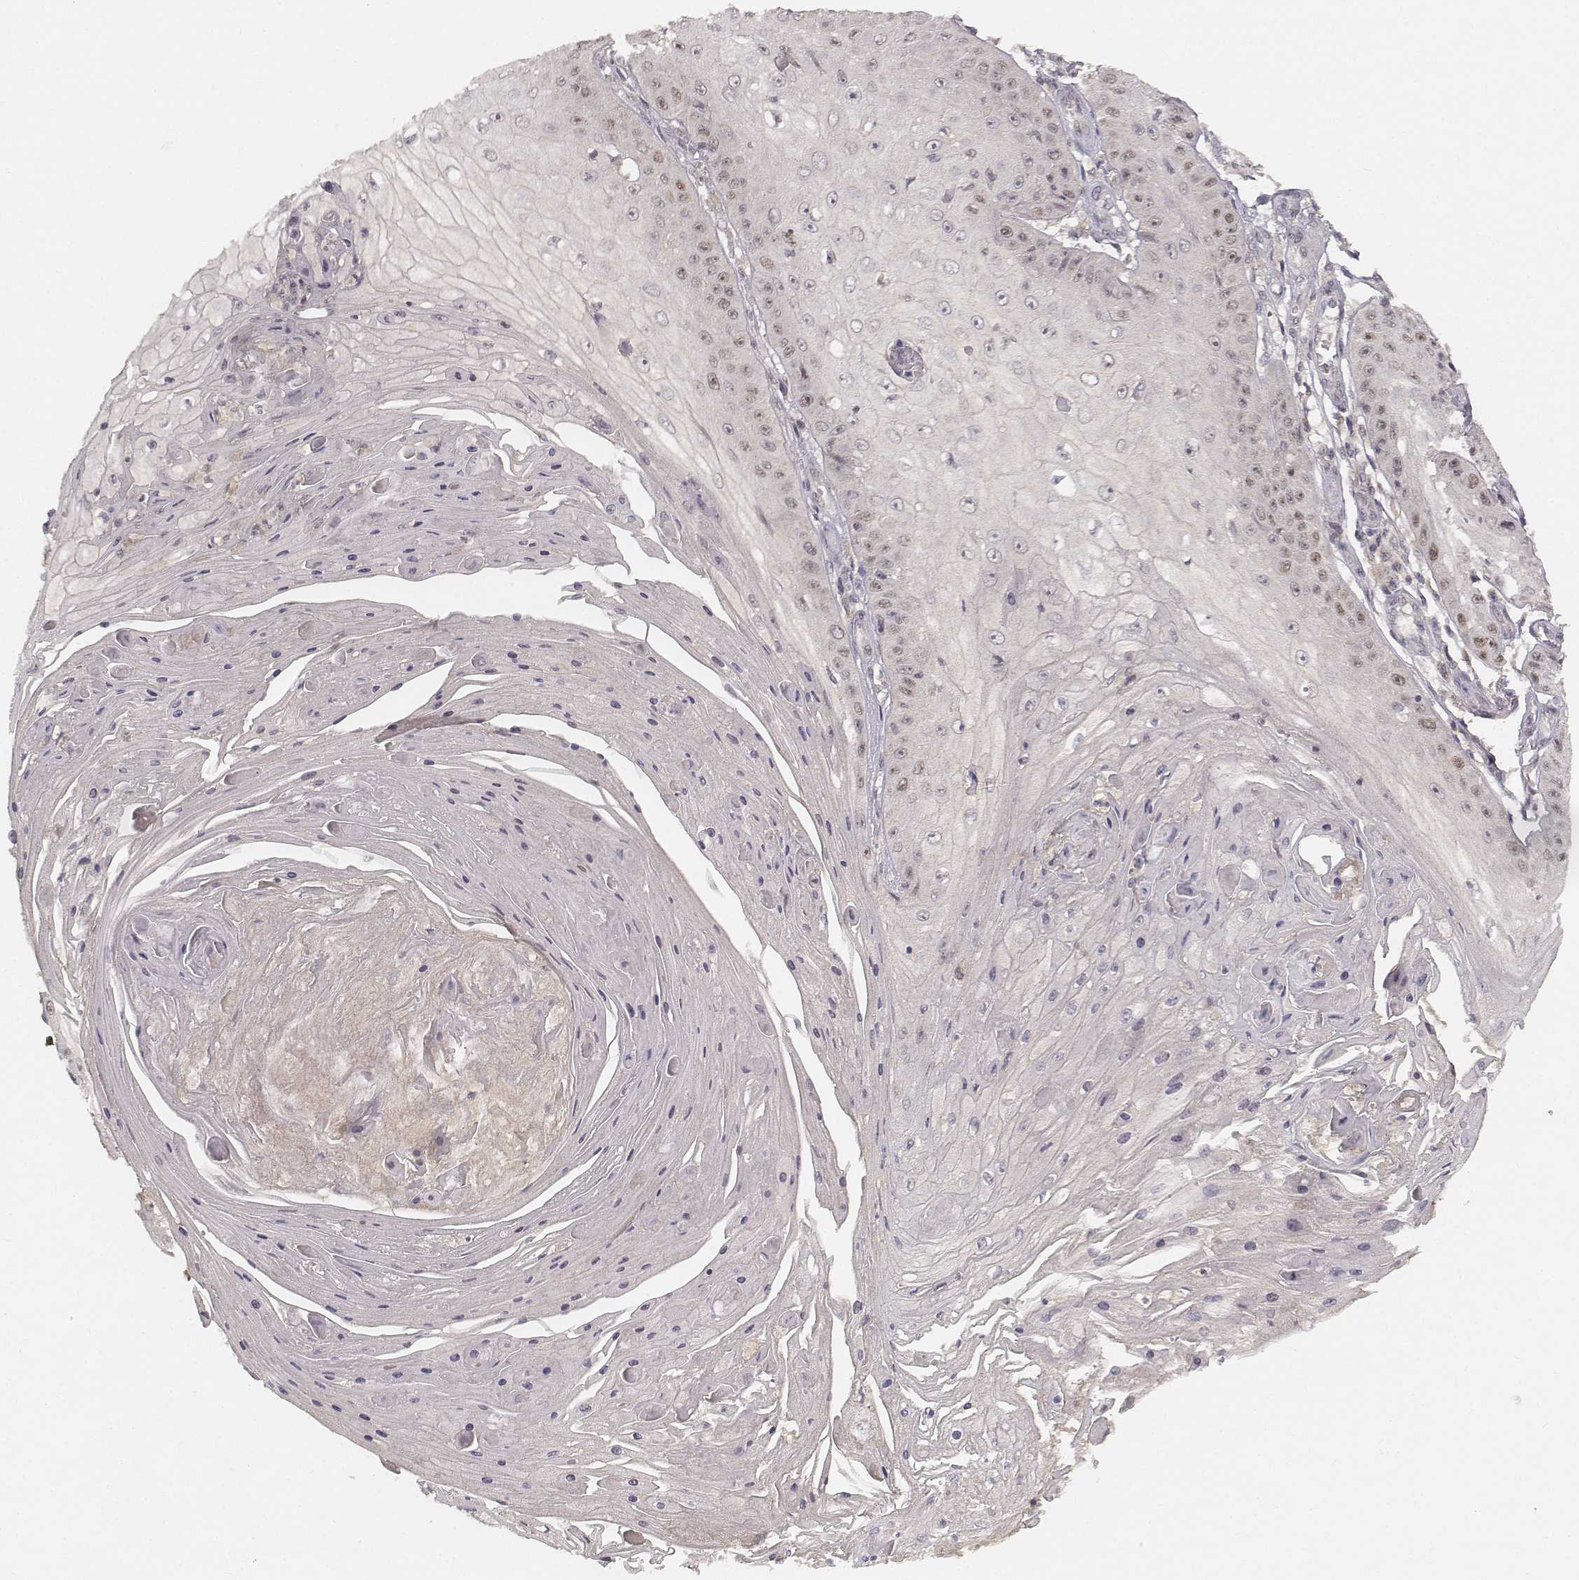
{"staining": {"intensity": "moderate", "quantity": "<25%", "location": "cytoplasmic/membranous"}, "tissue": "skin cancer", "cell_type": "Tumor cells", "image_type": "cancer", "snomed": [{"axis": "morphology", "description": "Squamous cell carcinoma, NOS"}, {"axis": "topography", "description": "Skin"}], "caption": "Tumor cells show low levels of moderate cytoplasmic/membranous expression in approximately <25% of cells in skin squamous cell carcinoma.", "gene": "FANCD2", "patient": {"sex": "male", "age": 70}}